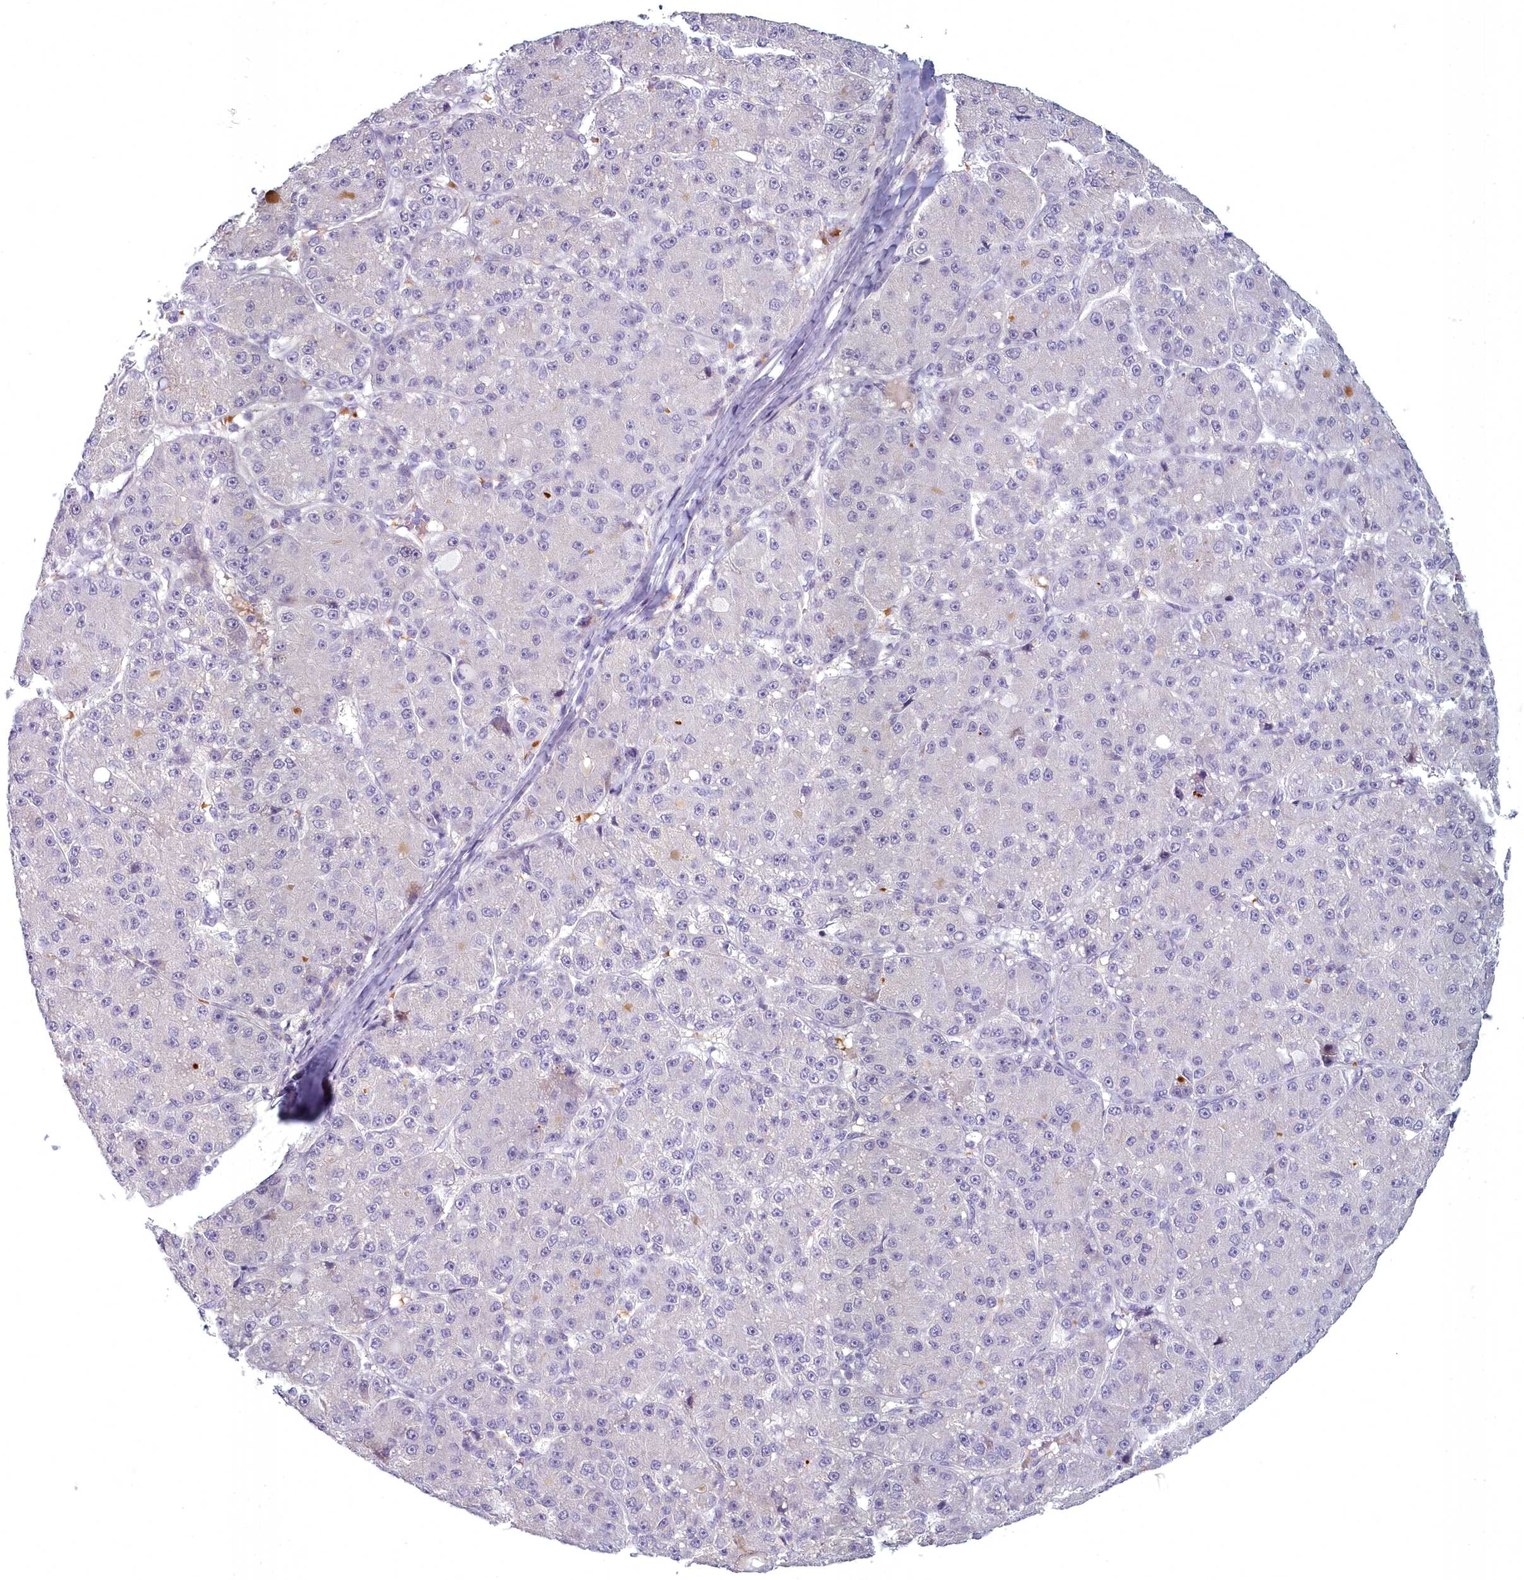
{"staining": {"intensity": "negative", "quantity": "none", "location": "none"}, "tissue": "liver cancer", "cell_type": "Tumor cells", "image_type": "cancer", "snomed": [{"axis": "morphology", "description": "Carcinoma, Hepatocellular, NOS"}, {"axis": "topography", "description": "Liver"}], "caption": "IHC image of neoplastic tissue: hepatocellular carcinoma (liver) stained with DAB exhibits no significant protein staining in tumor cells.", "gene": "ARL15", "patient": {"sex": "male", "age": 67}}